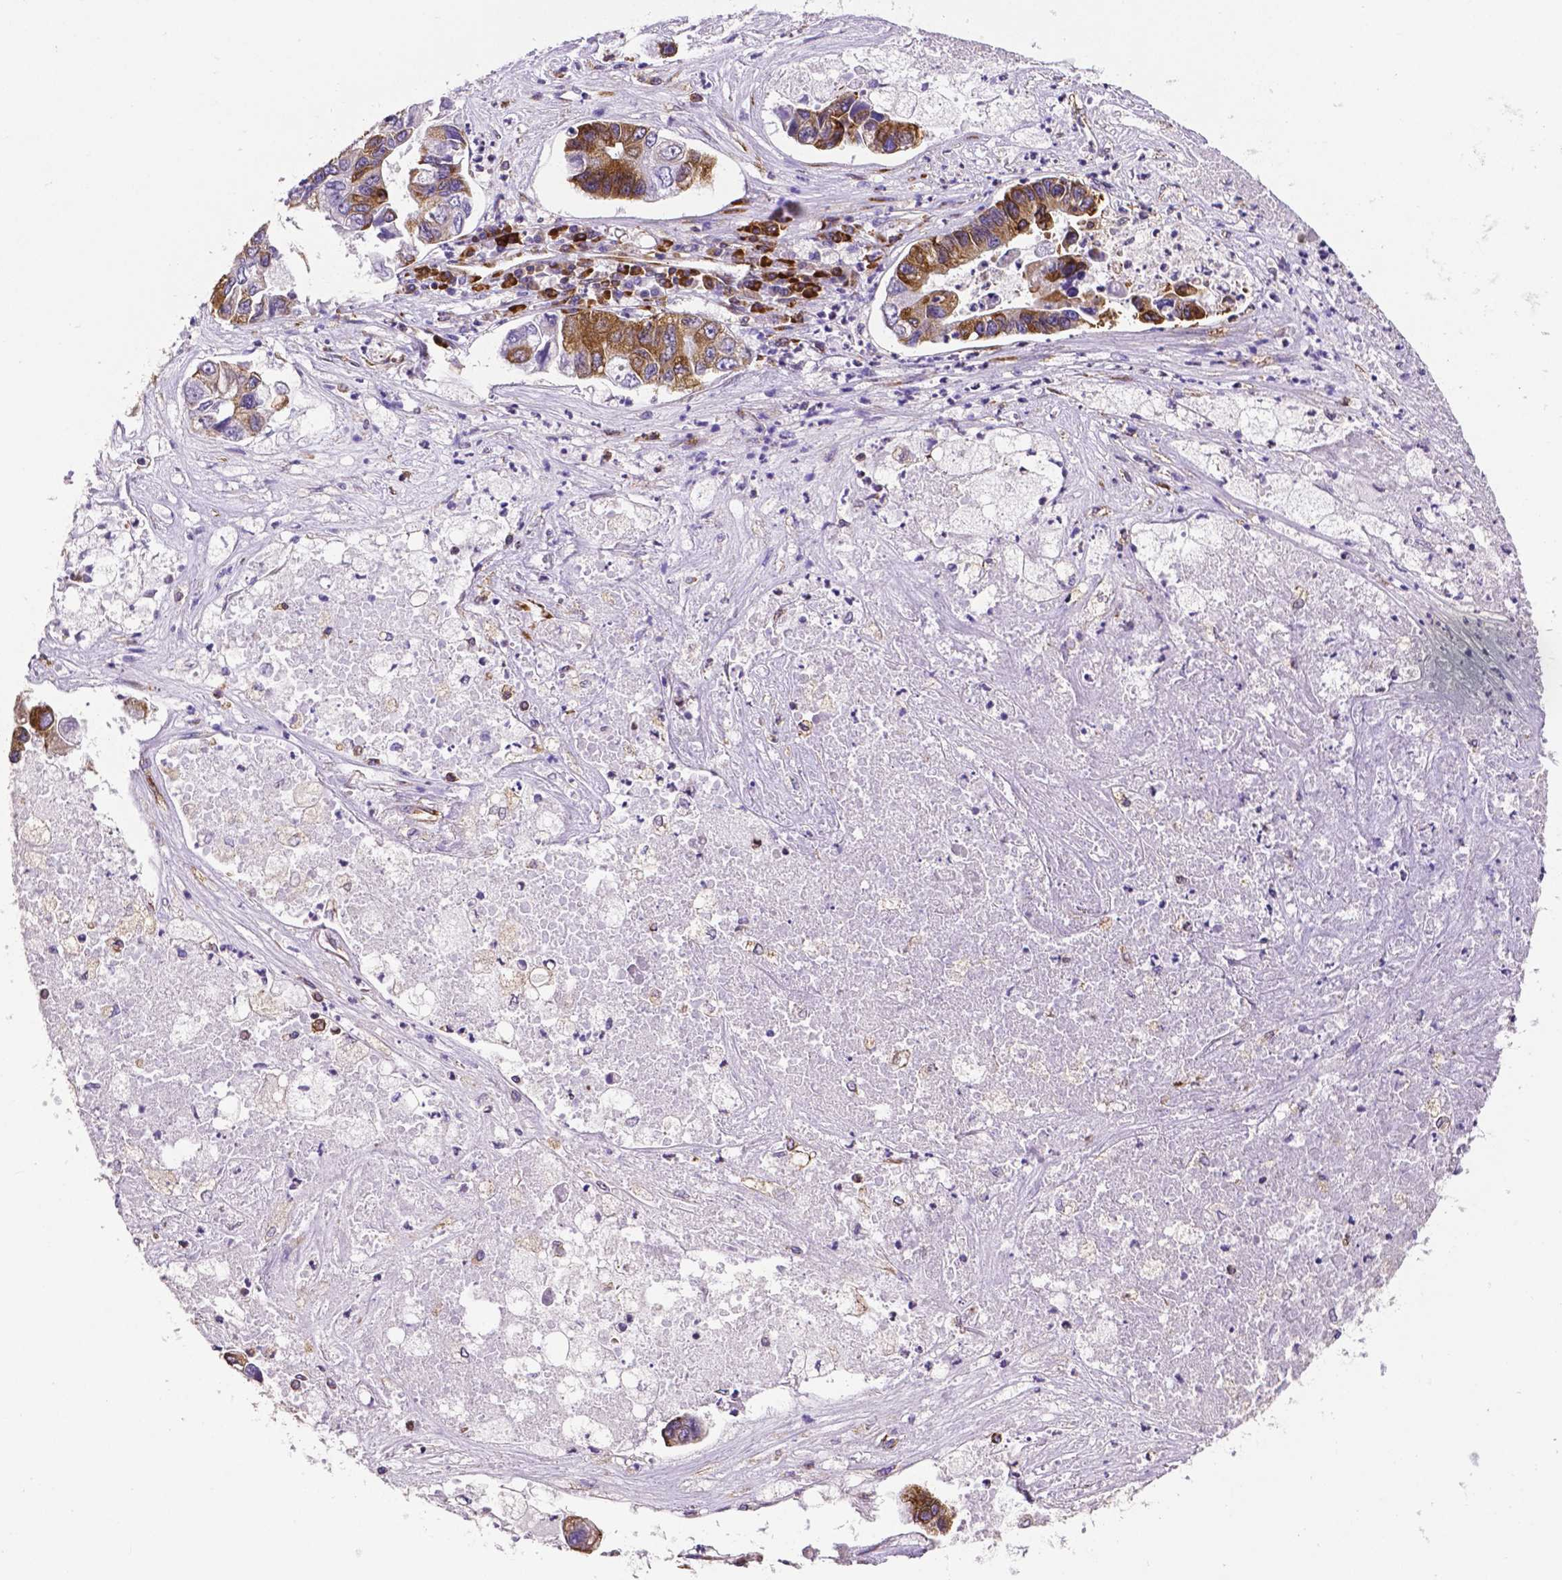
{"staining": {"intensity": "moderate", "quantity": "25%-75%", "location": "cytoplasmic/membranous"}, "tissue": "lung cancer", "cell_type": "Tumor cells", "image_type": "cancer", "snomed": [{"axis": "morphology", "description": "Adenocarcinoma, NOS"}, {"axis": "topography", "description": "Bronchus"}, {"axis": "topography", "description": "Lung"}], "caption": "Immunohistochemical staining of adenocarcinoma (lung) exhibits moderate cytoplasmic/membranous protein expression in about 25%-75% of tumor cells.", "gene": "MTDH", "patient": {"sex": "female", "age": 51}}